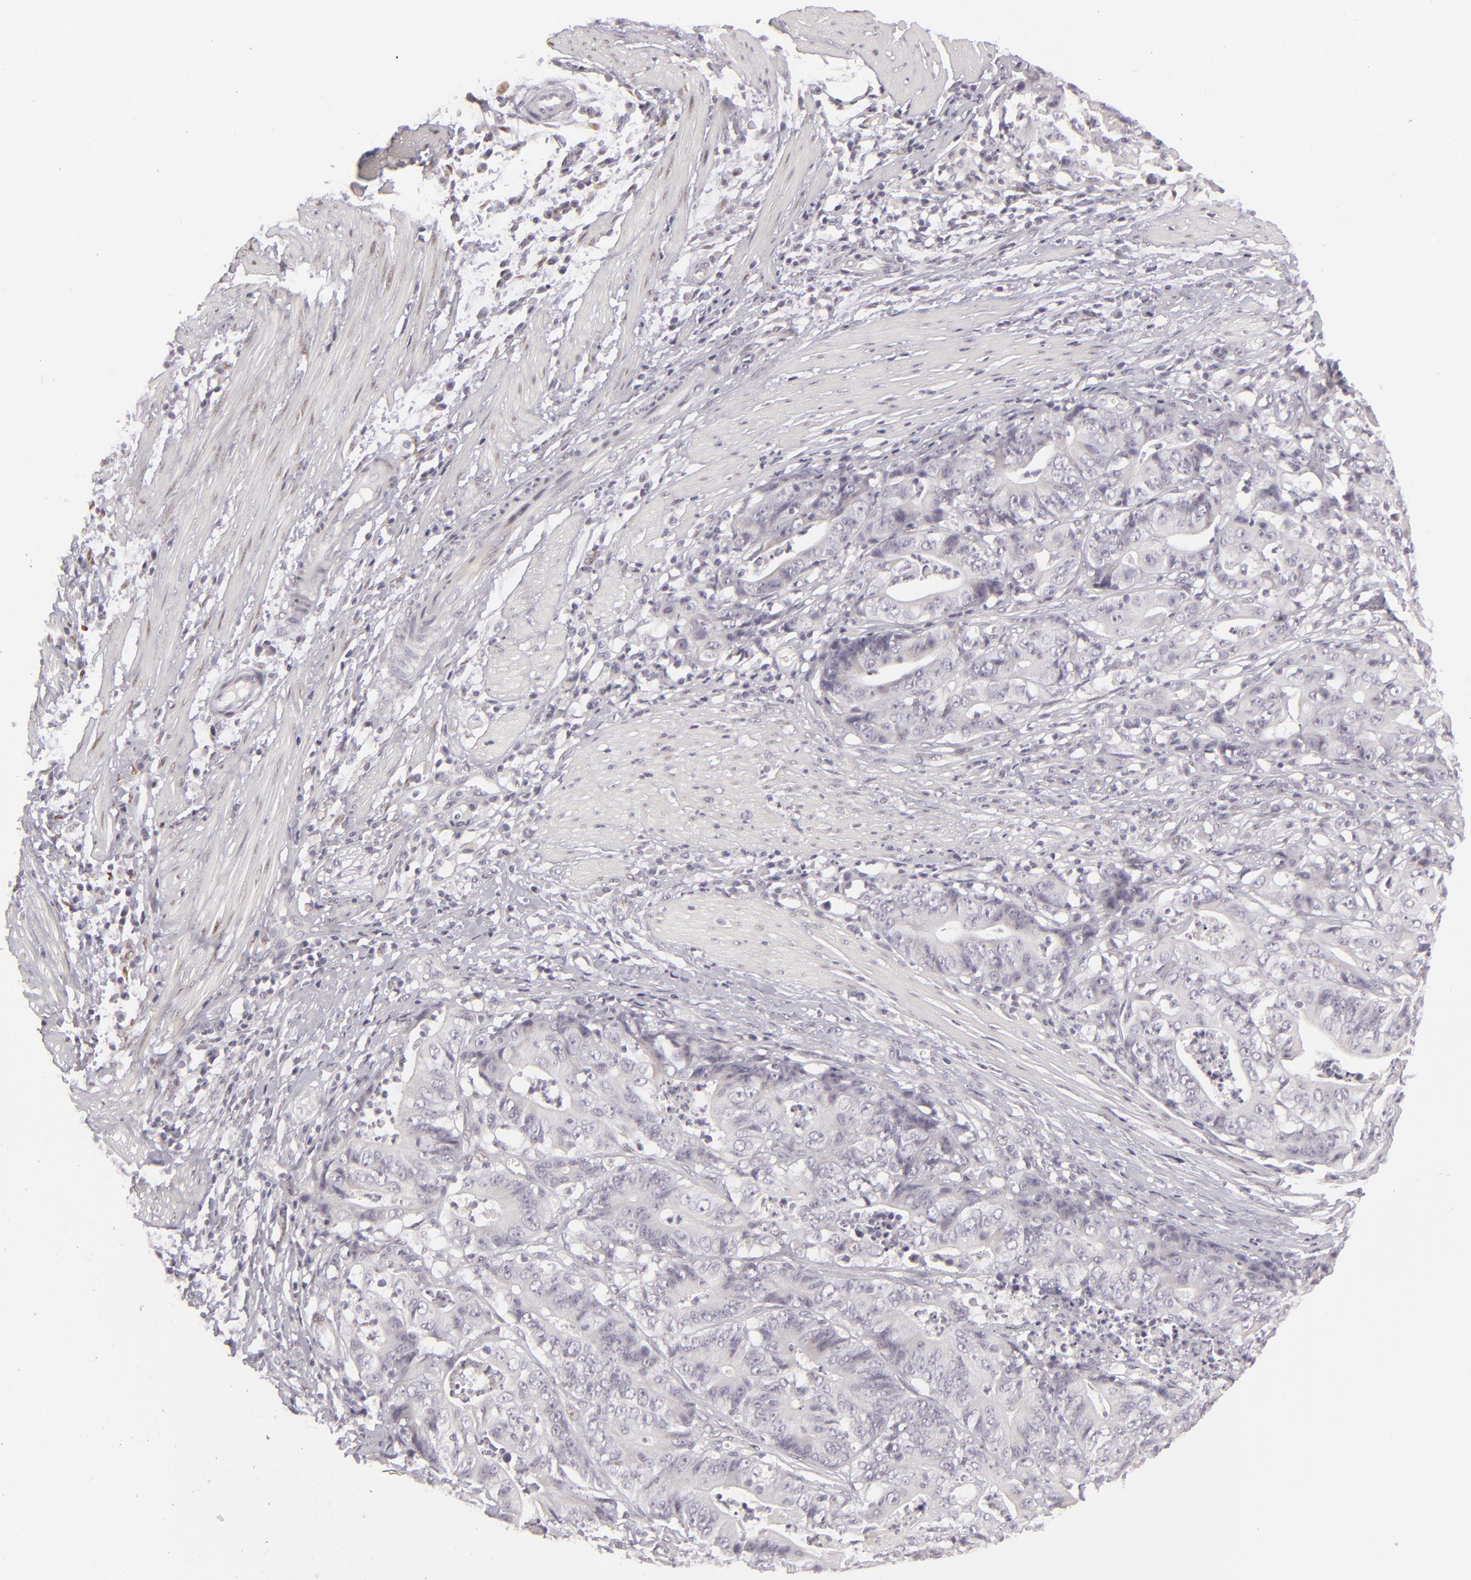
{"staining": {"intensity": "negative", "quantity": "none", "location": "none"}, "tissue": "stomach cancer", "cell_type": "Tumor cells", "image_type": "cancer", "snomed": [{"axis": "morphology", "description": "Adenocarcinoma, NOS"}, {"axis": "topography", "description": "Stomach, lower"}], "caption": "This is an IHC image of adenocarcinoma (stomach). There is no expression in tumor cells.", "gene": "SIX1", "patient": {"sex": "female", "age": 86}}